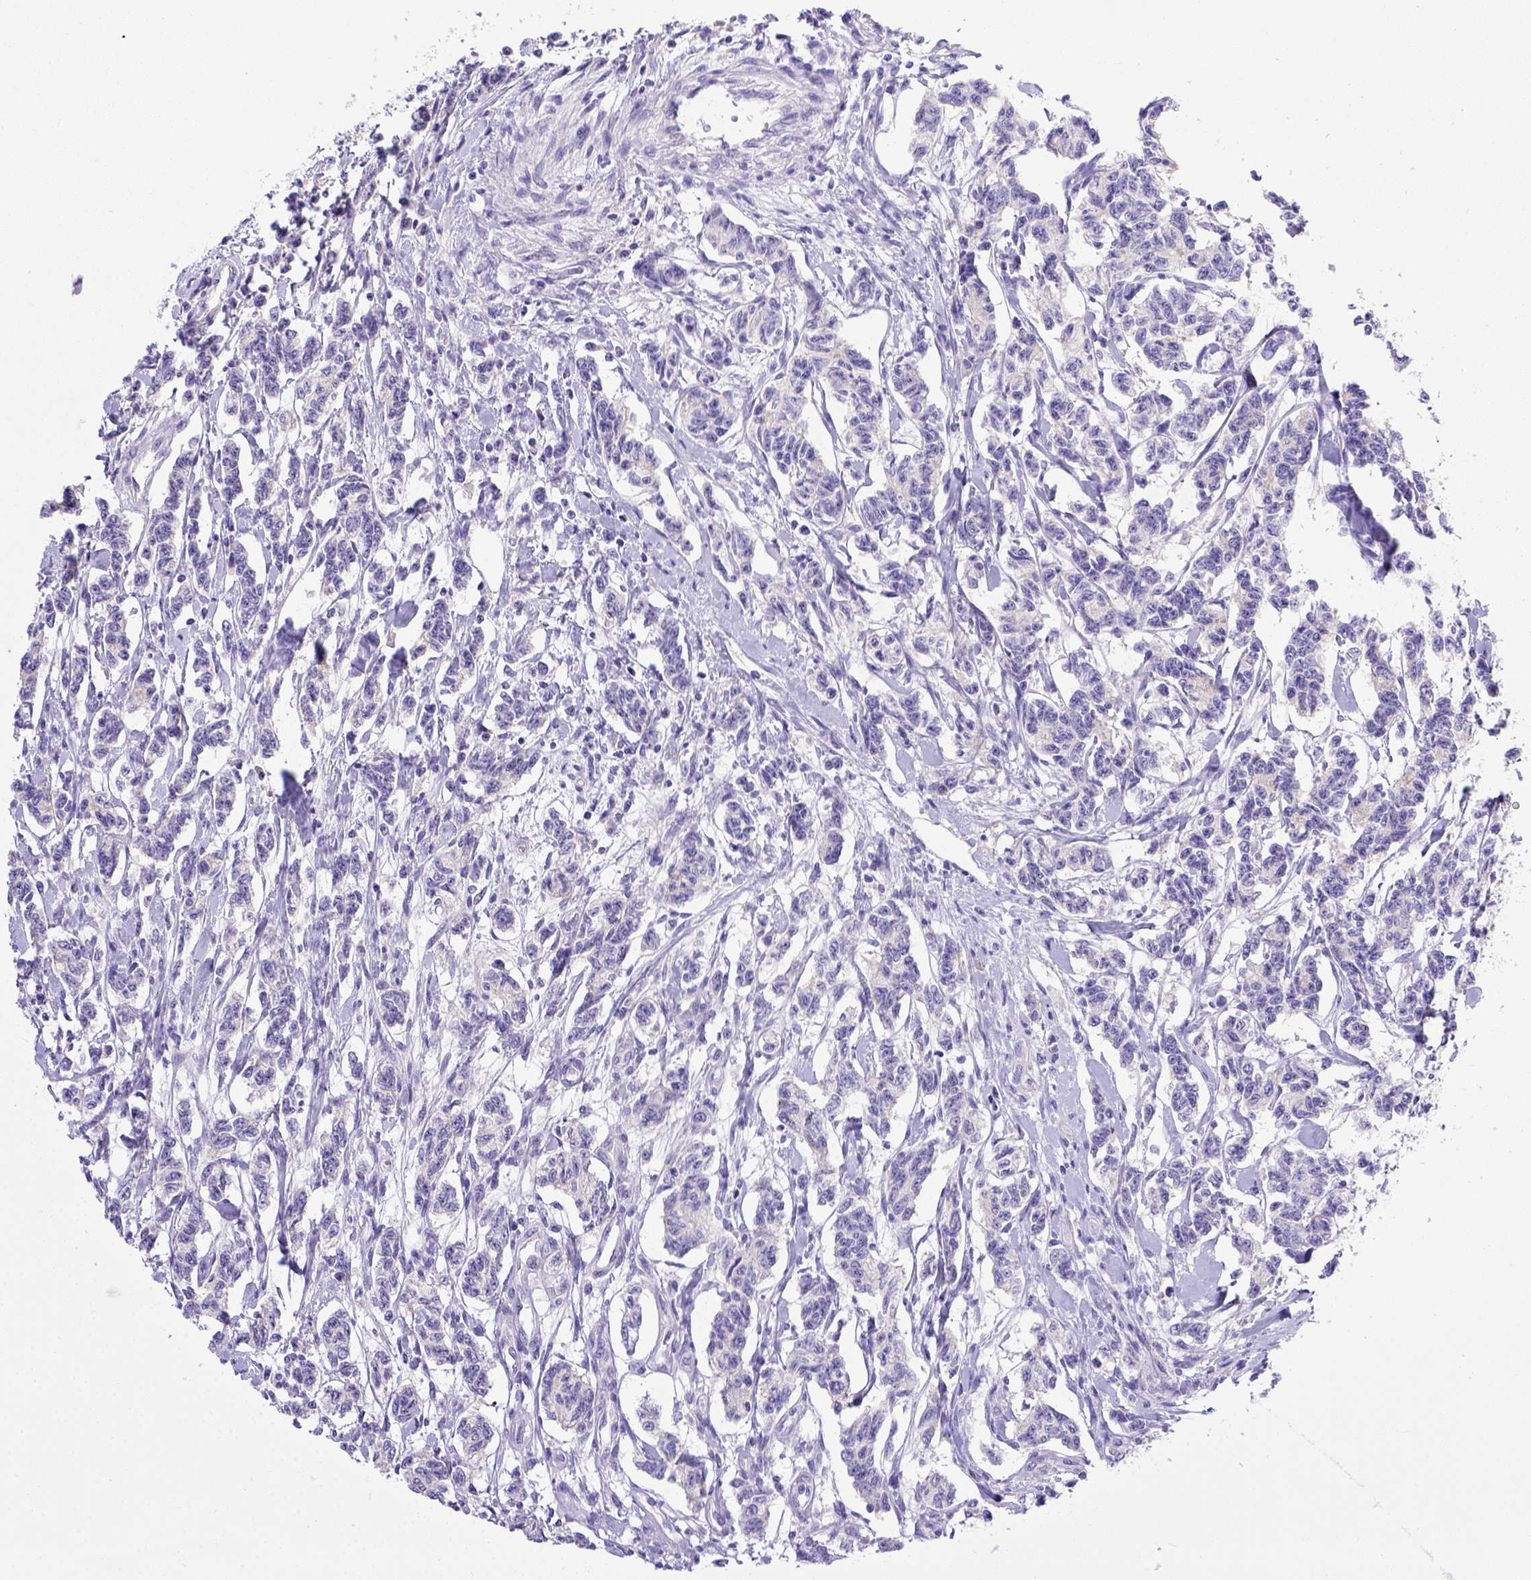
{"staining": {"intensity": "negative", "quantity": "none", "location": "none"}, "tissue": "carcinoid", "cell_type": "Tumor cells", "image_type": "cancer", "snomed": [{"axis": "morphology", "description": "Carcinoid, malignant, NOS"}, {"axis": "topography", "description": "Kidney"}], "caption": "DAB (3,3'-diaminobenzidine) immunohistochemical staining of carcinoid demonstrates no significant staining in tumor cells.", "gene": "BTN1A1", "patient": {"sex": "female", "age": 41}}